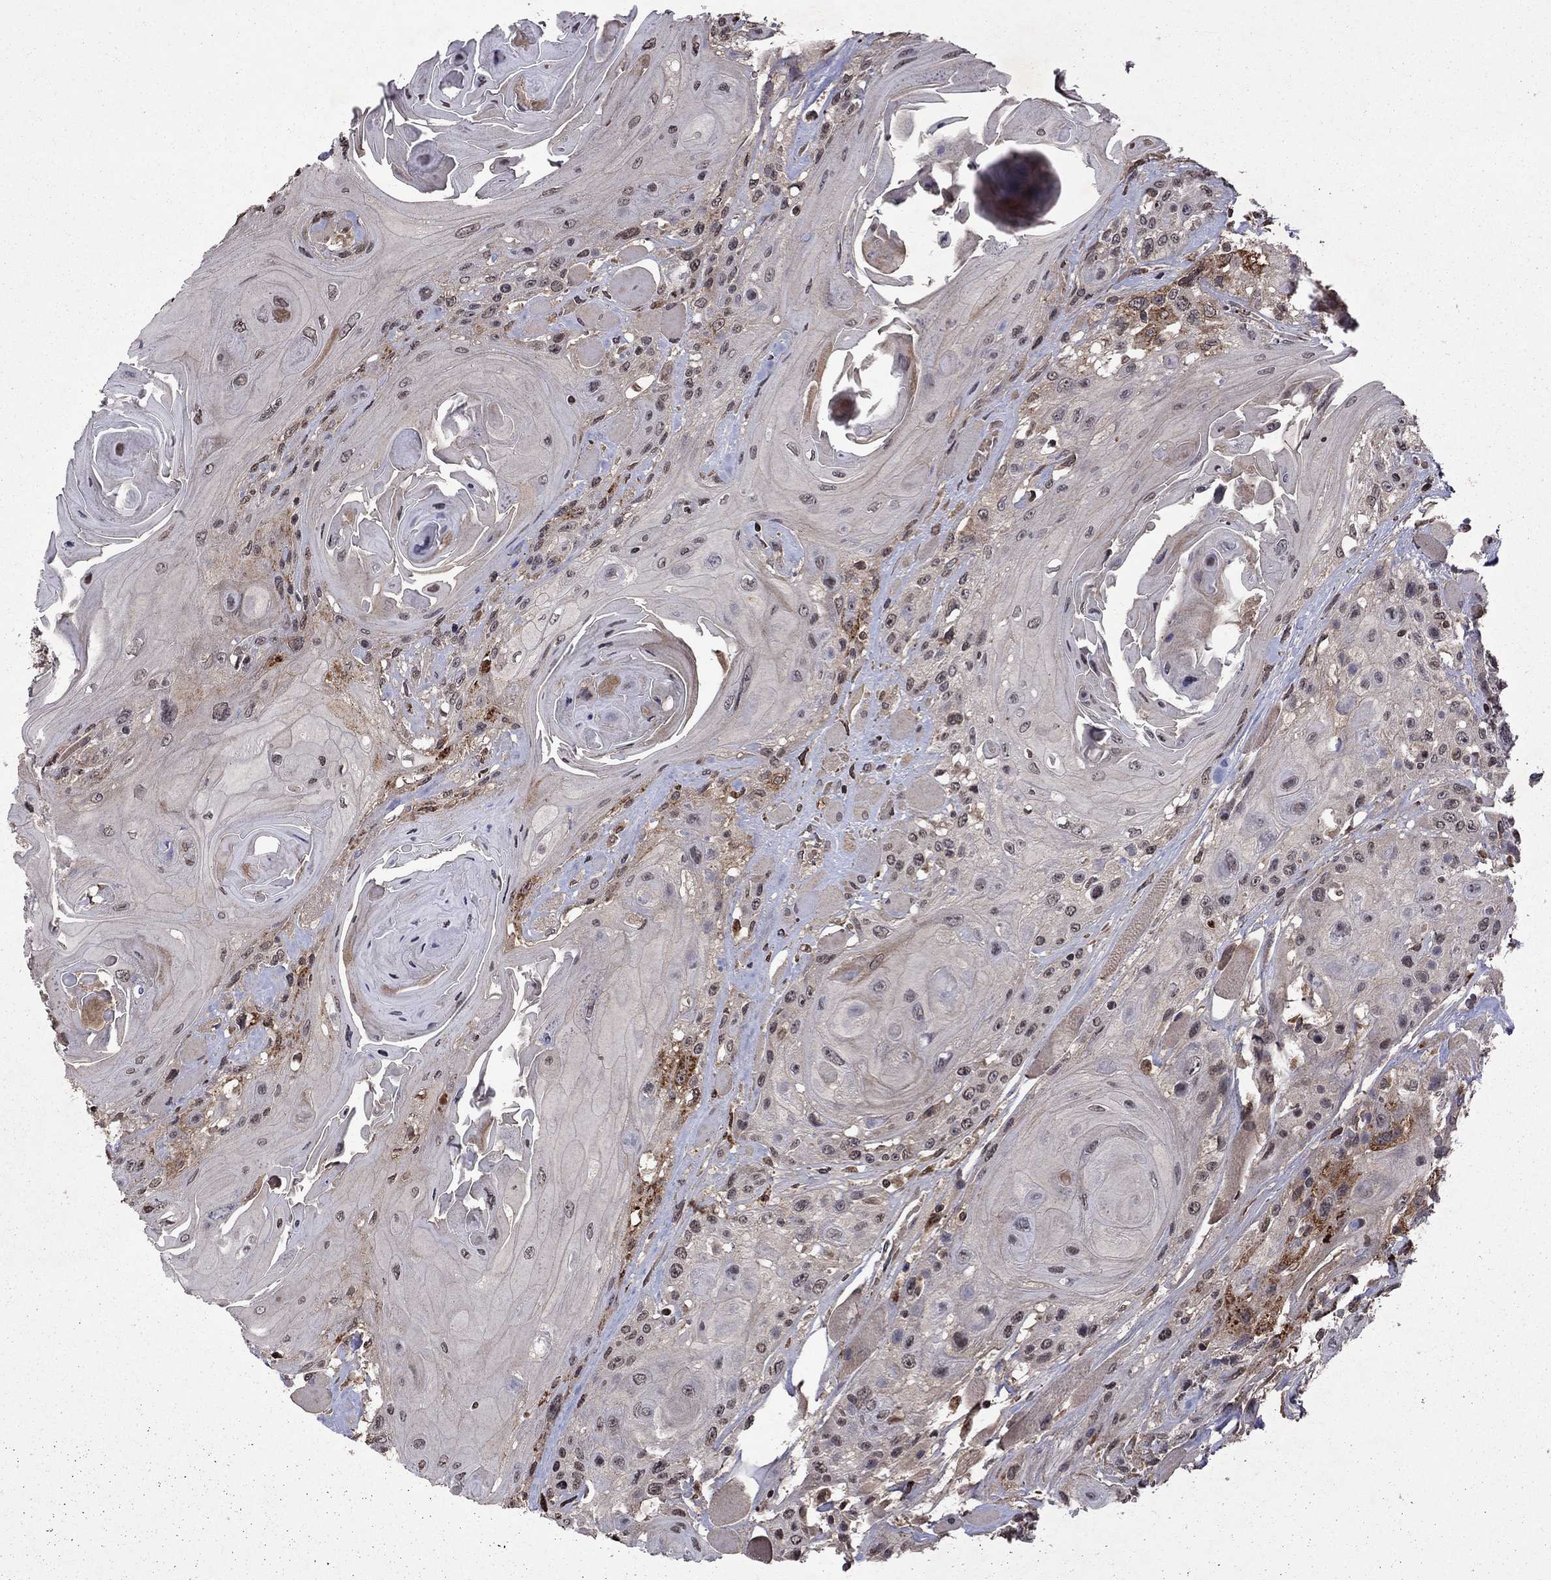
{"staining": {"intensity": "negative", "quantity": "none", "location": "none"}, "tissue": "head and neck cancer", "cell_type": "Tumor cells", "image_type": "cancer", "snomed": [{"axis": "morphology", "description": "Squamous cell carcinoma, NOS"}, {"axis": "topography", "description": "Head-Neck"}], "caption": "High magnification brightfield microscopy of squamous cell carcinoma (head and neck) stained with DAB (3,3'-diaminobenzidine) (brown) and counterstained with hematoxylin (blue): tumor cells show no significant positivity.", "gene": "NLGN1", "patient": {"sex": "female", "age": 59}}